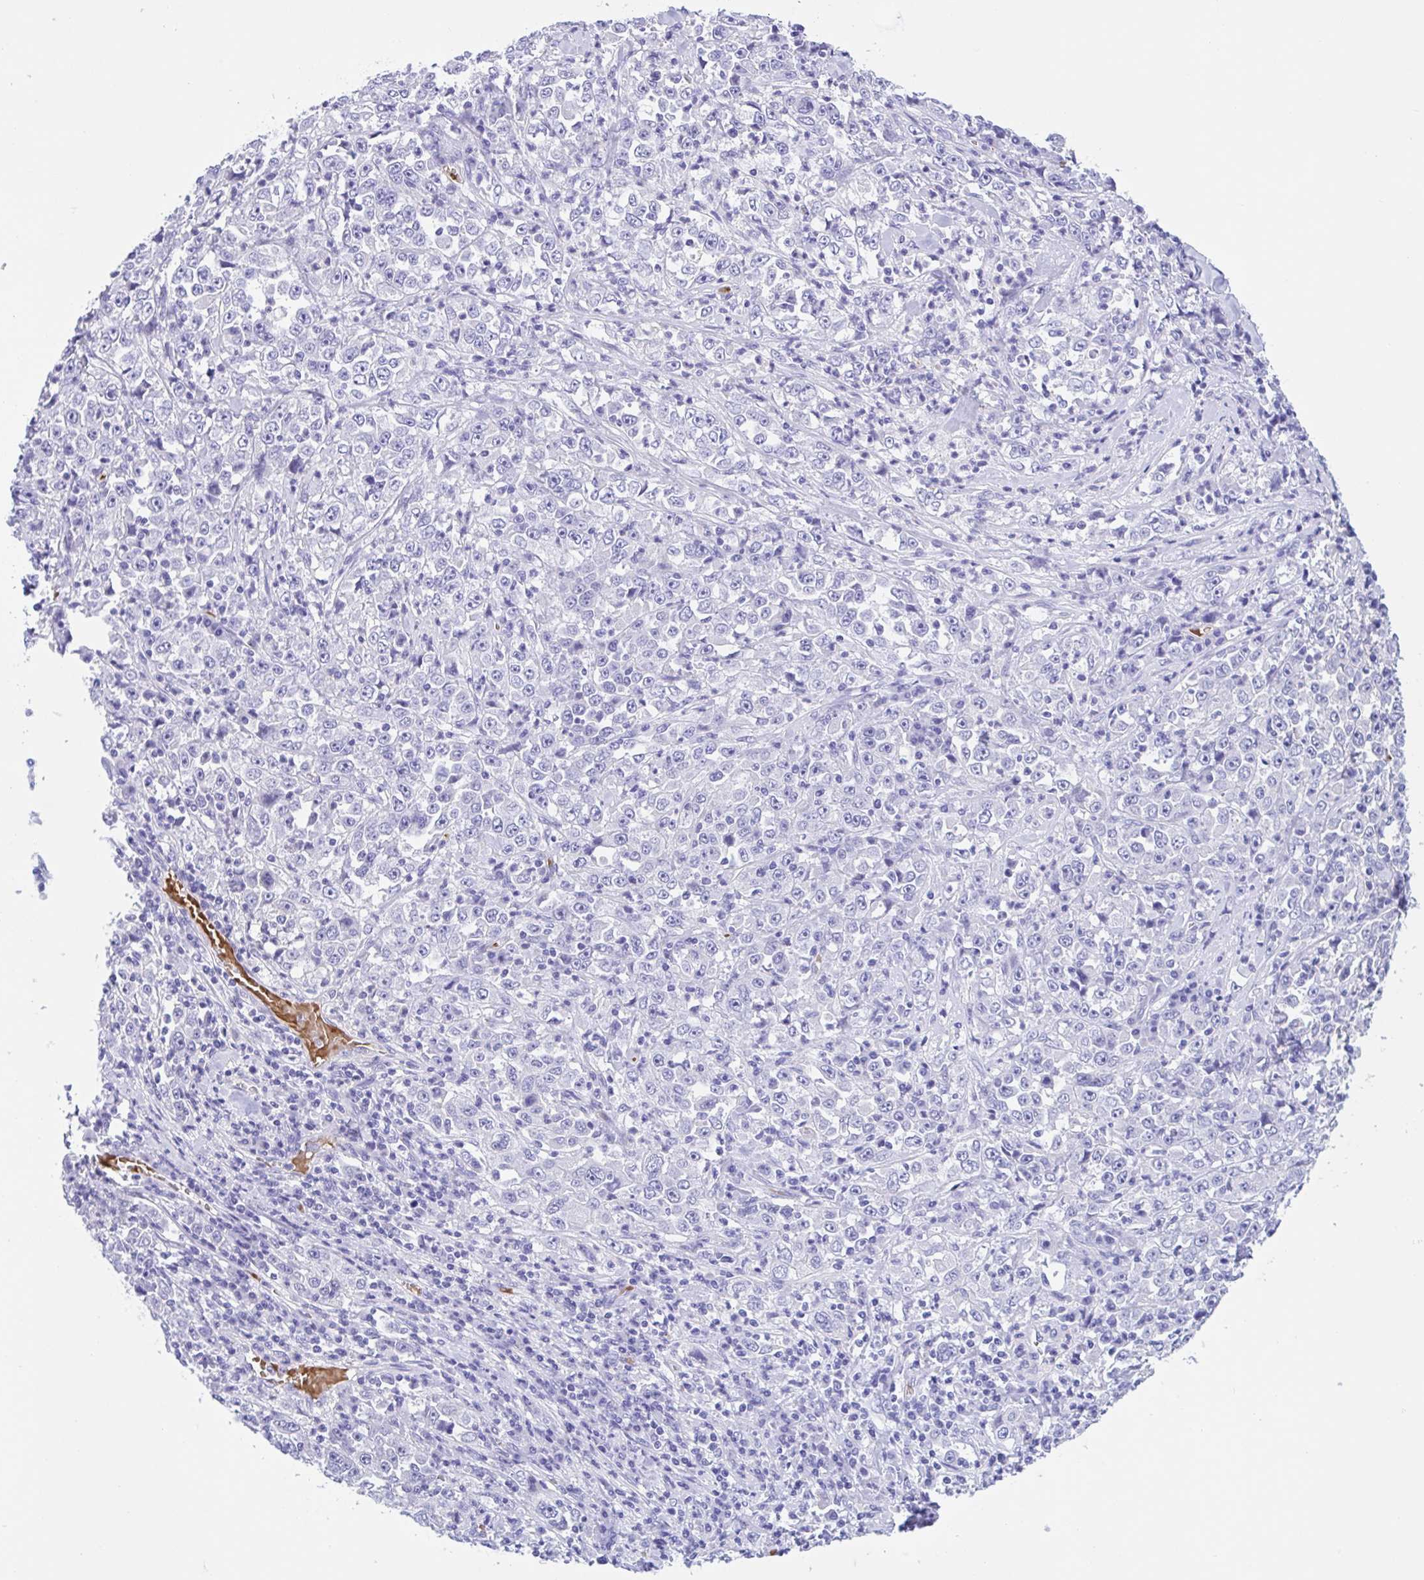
{"staining": {"intensity": "negative", "quantity": "none", "location": "none"}, "tissue": "stomach cancer", "cell_type": "Tumor cells", "image_type": "cancer", "snomed": [{"axis": "morphology", "description": "Normal tissue, NOS"}, {"axis": "morphology", "description": "Adenocarcinoma, NOS"}, {"axis": "topography", "description": "Stomach, upper"}, {"axis": "topography", "description": "Stomach"}], "caption": "Immunohistochemistry (IHC) image of neoplastic tissue: adenocarcinoma (stomach) stained with DAB (3,3'-diaminobenzidine) demonstrates no significant protein staining in tumor cells.", "gene": "TMEM79", "patient": {"sex": "male", "age": 59}}